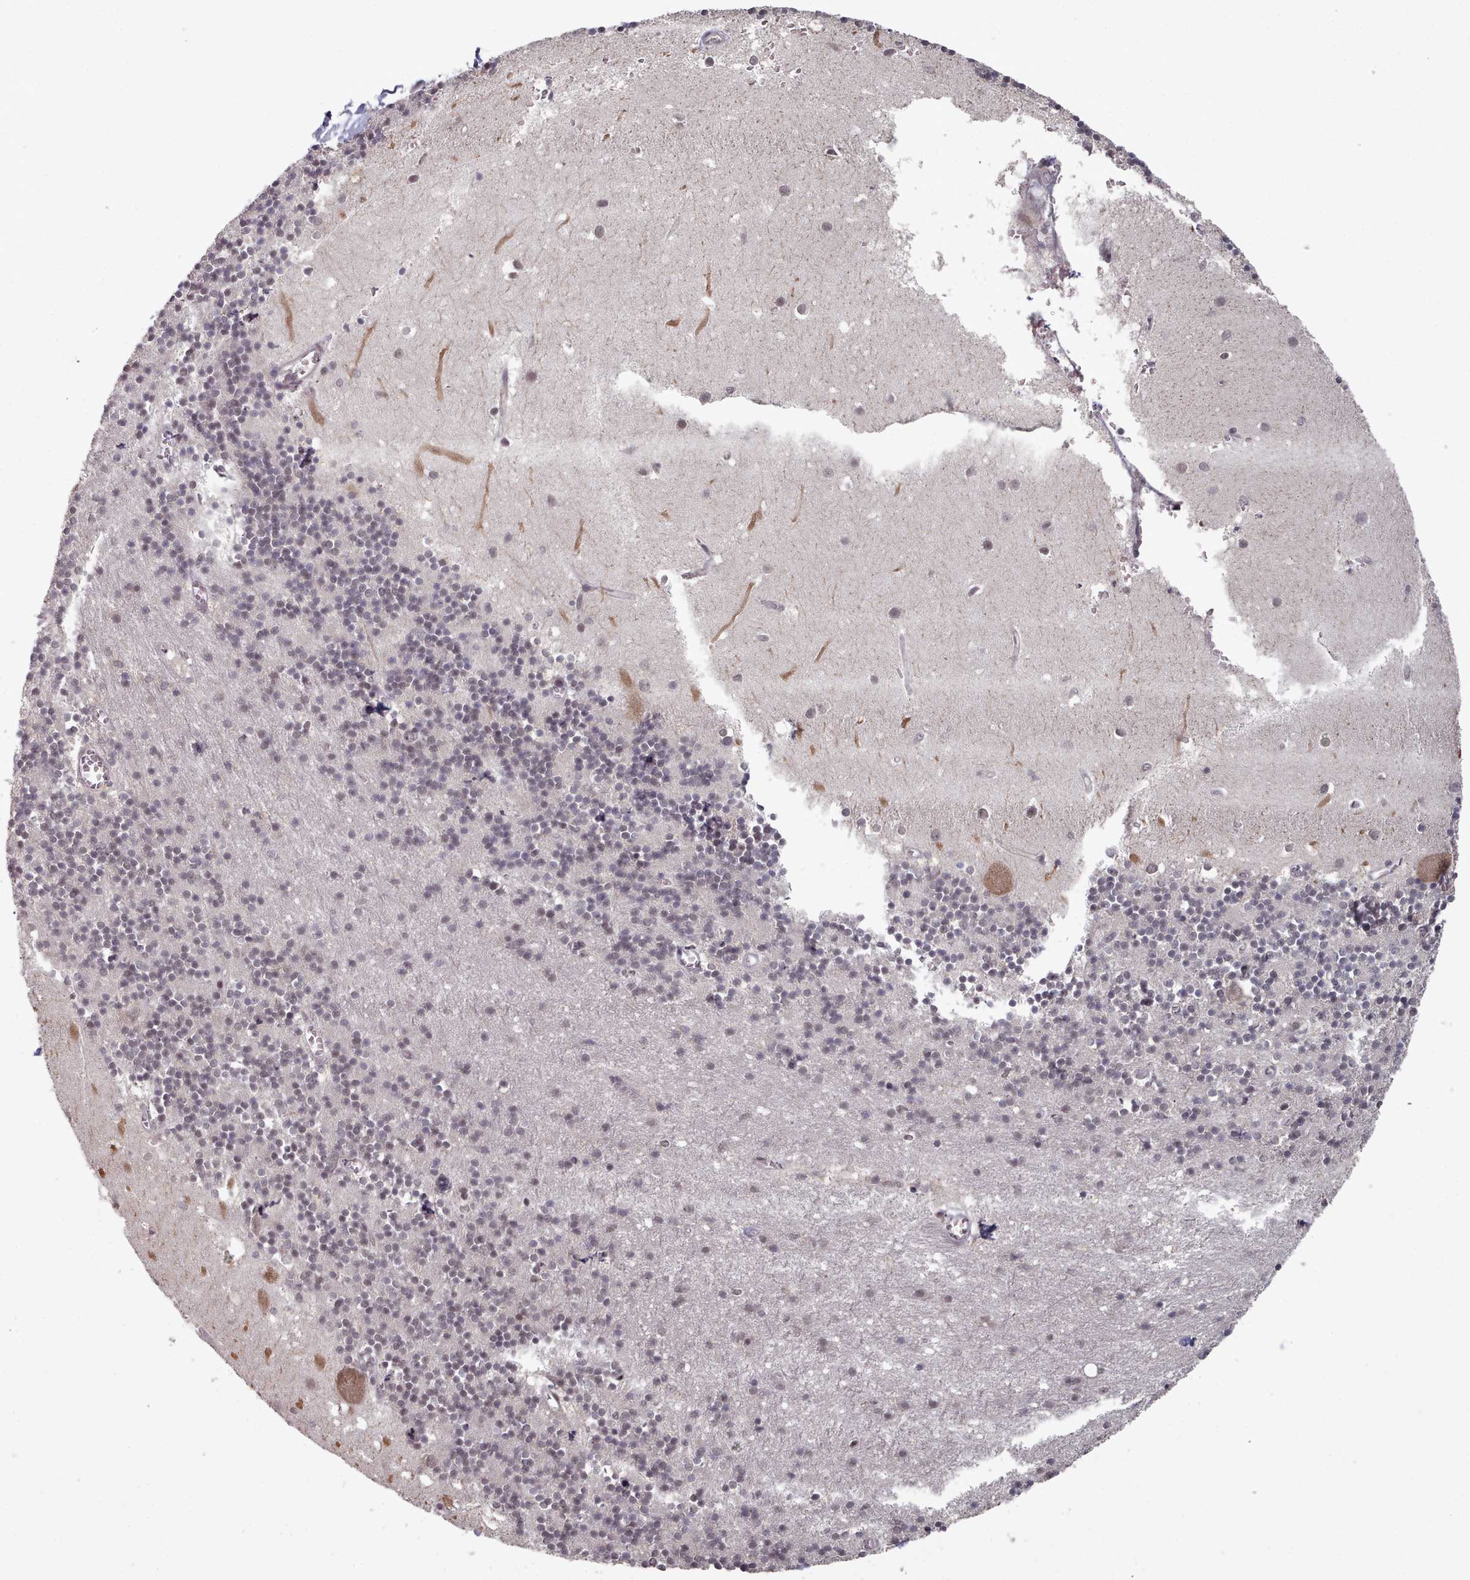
{"staining": {"intensity": "negative", "quantity": "none", "location": "none"}, "tissue": "cerebellum", "cell_type": "Cells in granular layer", "image_type": "normal", "snomed": [{"axis": "morphology", "description": "Normal tissue, NOS"}, {"axis": "topography", "description": "Cerebellum"}], "caption": "The IHC micrograph has no significant expression in cells in granular layer of cerebellum.", "gene": "HYAL3", "patient": {"sex": "male", "age": 54}}